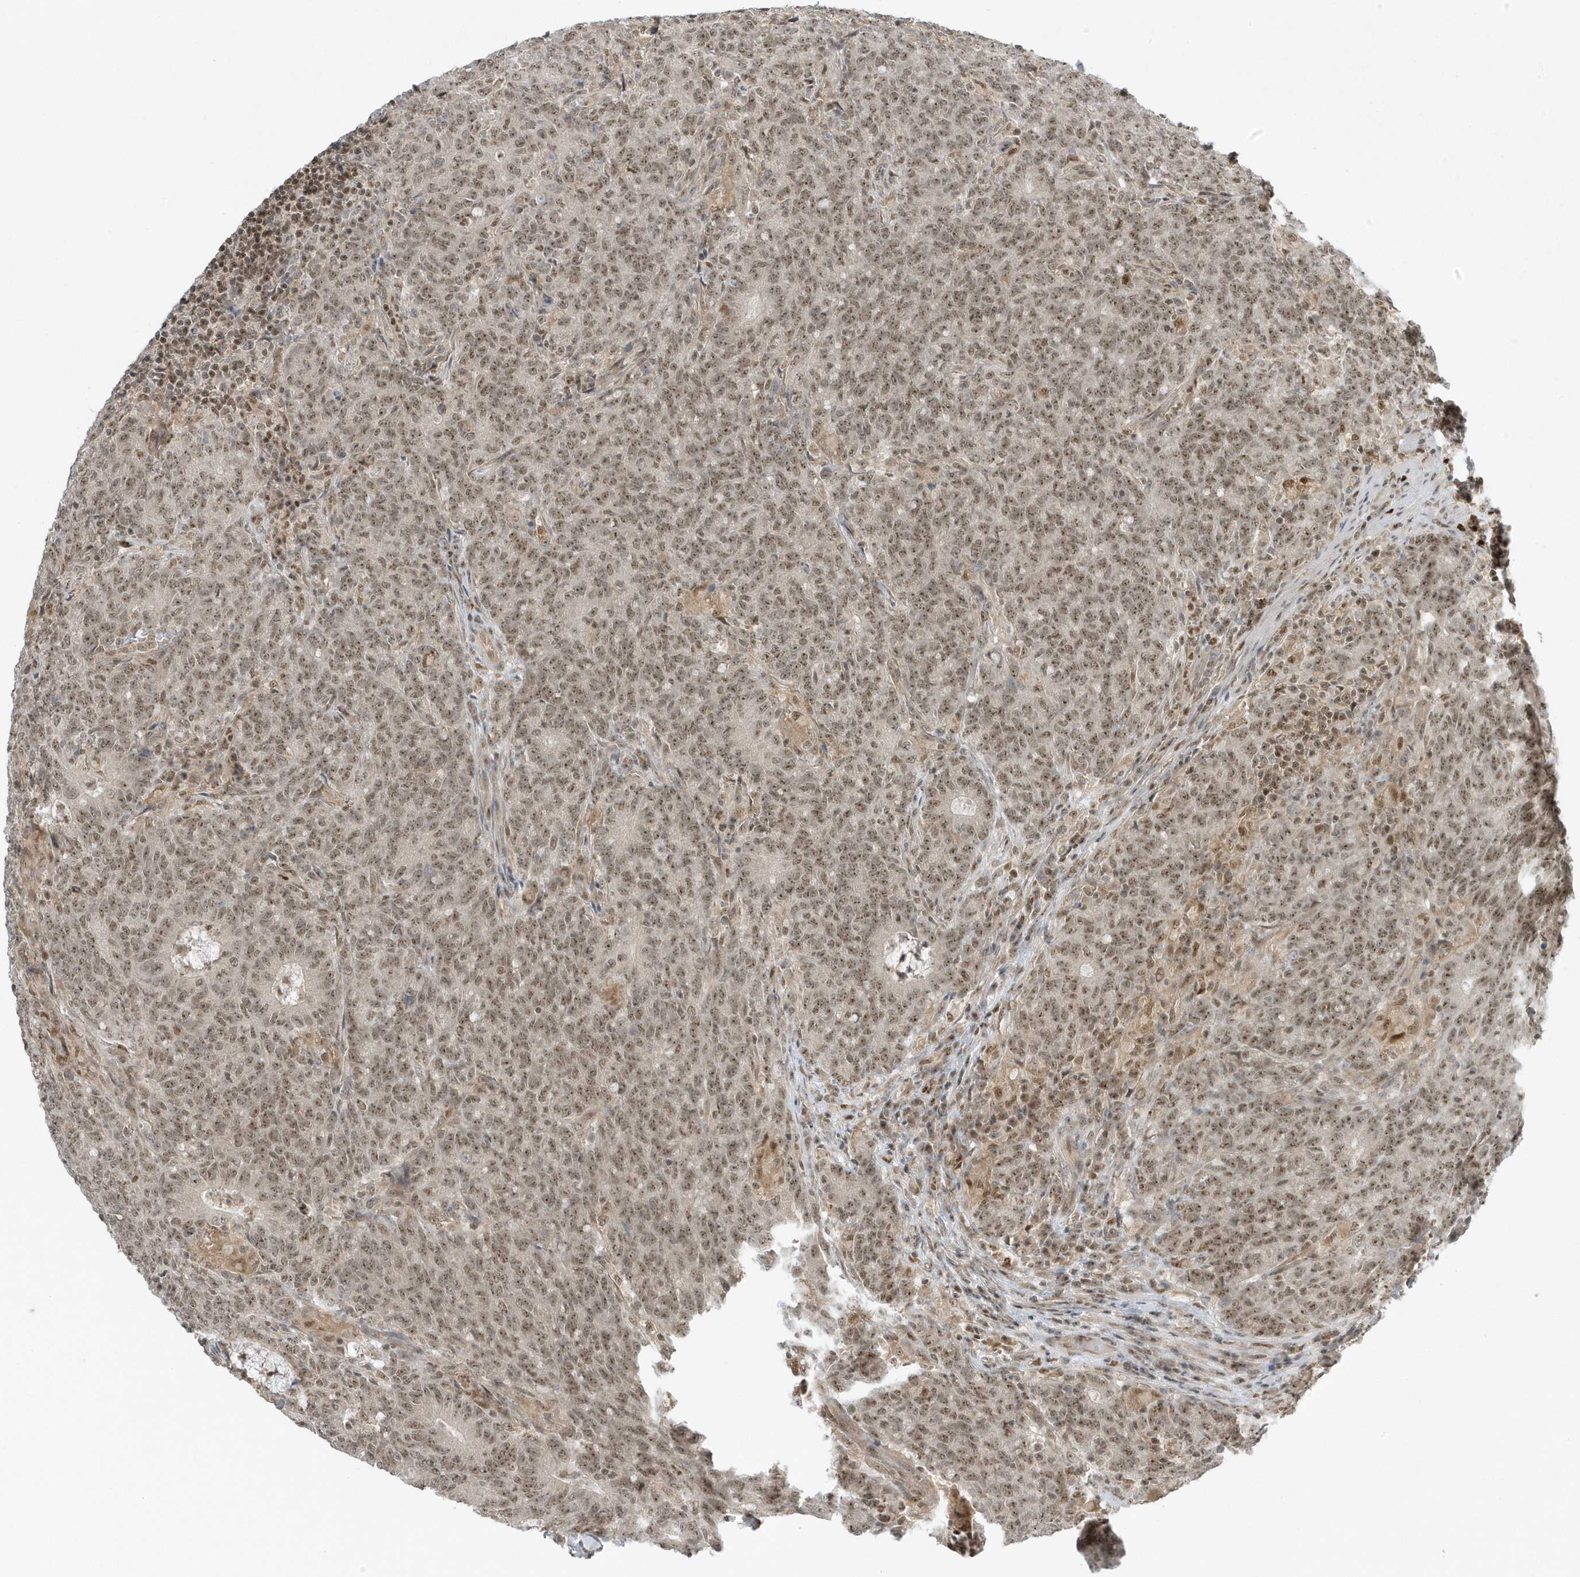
{"staining": {"intensity": "moderate", "quantity": ">75%", "location": "nuclear"}, "tissue": "colorectal cancer", "cell_type": "Tumor cells", "image_type": "cancer", "snomed": [{"axis": "morphology", "description": "Normal tissue, NOS"}, {"axis": "morphology", "description": "Adenocarcinoma, NOS"}, {"axis": "topography", "description": "Colon"}], "caption": "Immunohistochemistry (DAB (3,3'-diaminobenzidine)) staining of colorectal cancer demonstrates moderate nuclear protein staining in approximately >75% of tumor cells.", "gene": "ZNF740", "patient": {"sex": "female", "age": 75}}